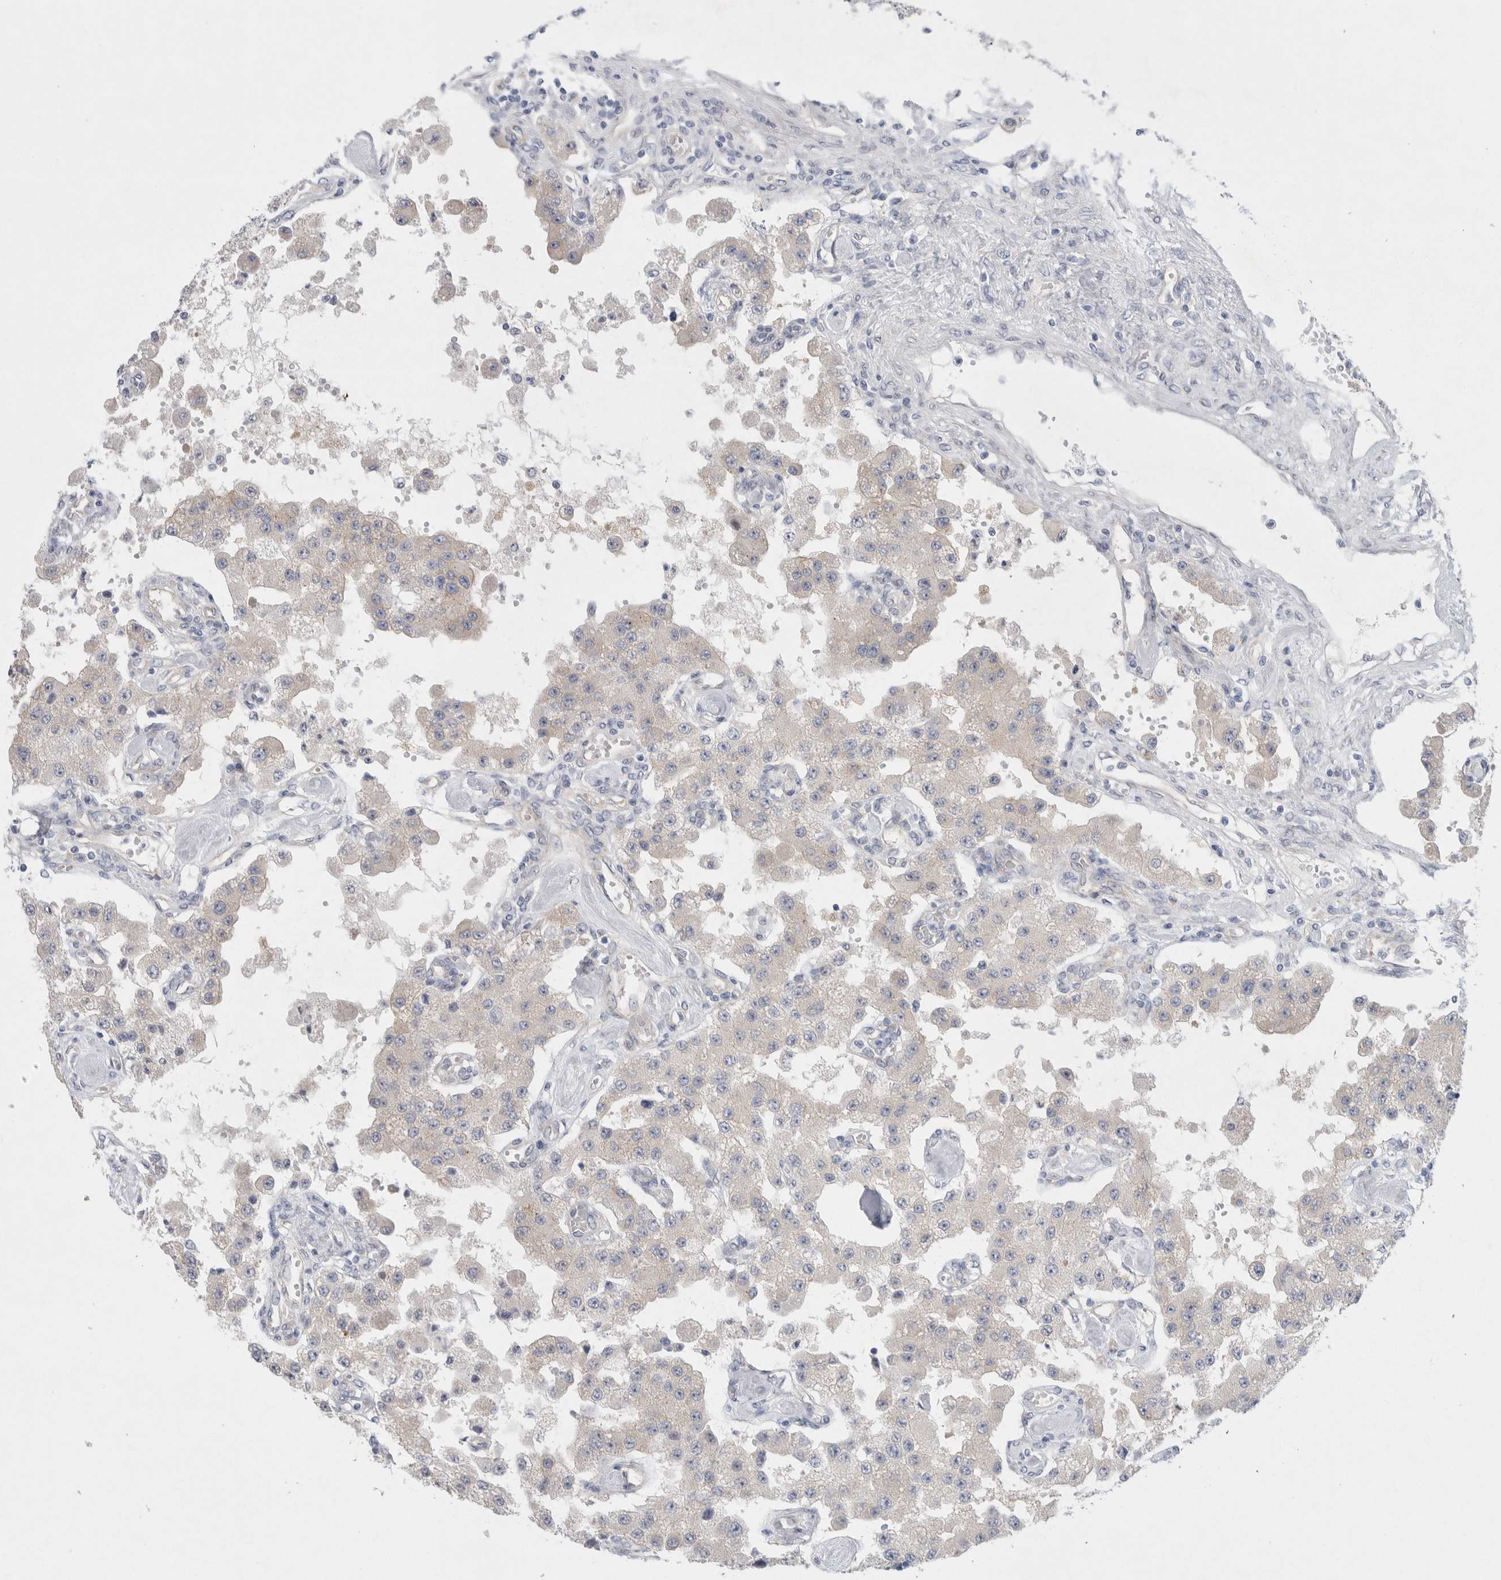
{"staining": {"intensity": "negative", "quantity": "none", "location": "none"}, "tissue": "carcinoid", "cell_type": "Tumor cells", "image_type": "cancer", "snomed": [{"axis": "morphology", "description": "Carcinoid, malignant, NOS"}, {"axis": "topography", "description": "Pancreas"}], "caption": "The histopathology image displays no staining of tumor cells in malignant carcinoid. (DAB immunohistochemistry (IHC) visualized using brightfield microscopy, high magnification).", "gene": "WIPF2", "patient": {"sex": "male", "age": 41}}